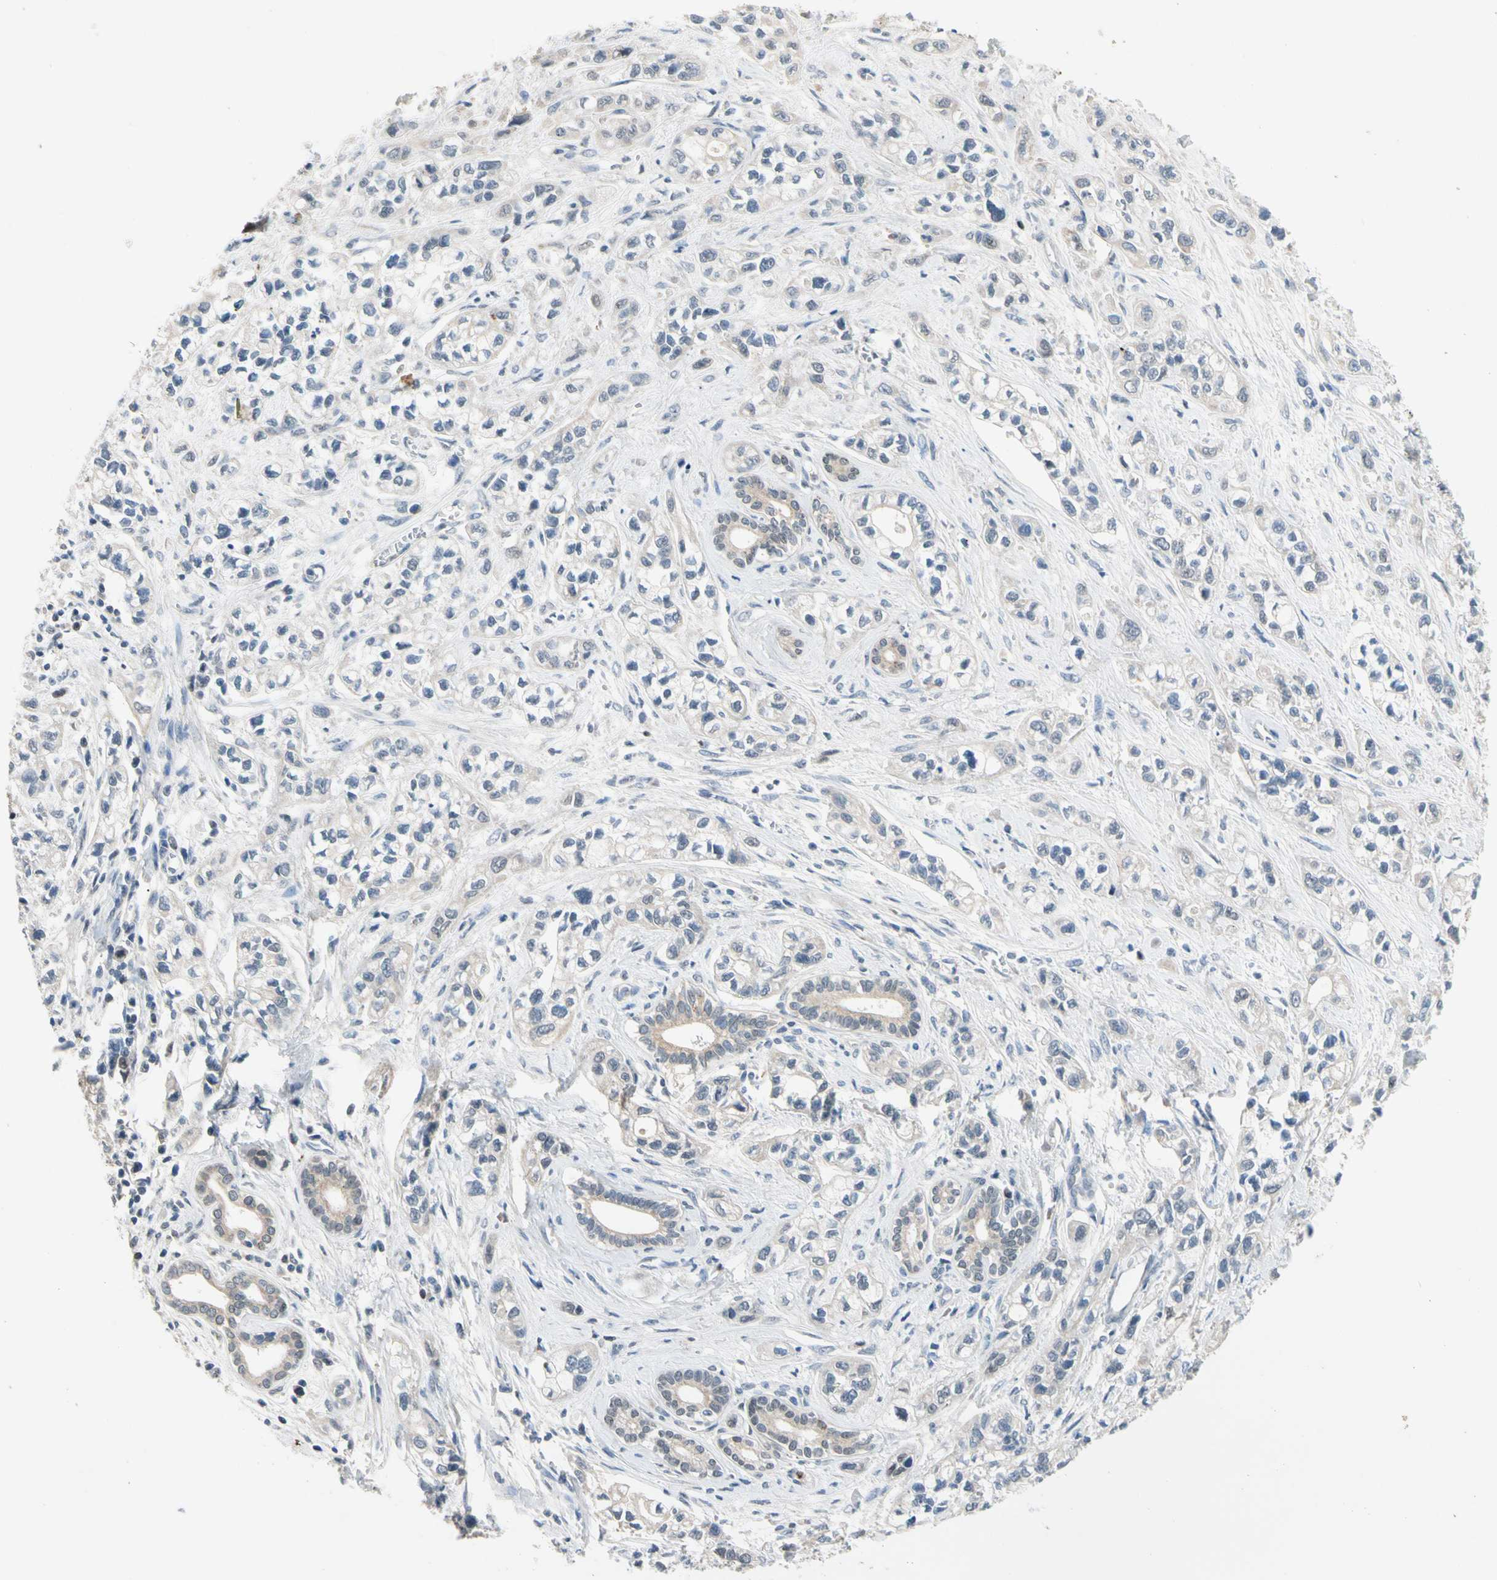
{"staining": {"intensity": "weak", "quantity": ">75%", "location": "cytoplasmic/membranous"}, "tissue": "pancreatic cancer", "cell_type": "Tumor cells", "image_type": "cancer", "snomed": [{"axis": "morphology", "description": "Adenocarcinoma, NOS"}, {"axis": "topography", "description": "Pancreas"}], "caption": "A histopathology image of pancreatic adenocarcinoma stained for a protein reveals weak cytoplasmic/membranous brown staining in tumor cells.", "gene": "RIOX2", "patient": {"sex": "male", "age": 74}}